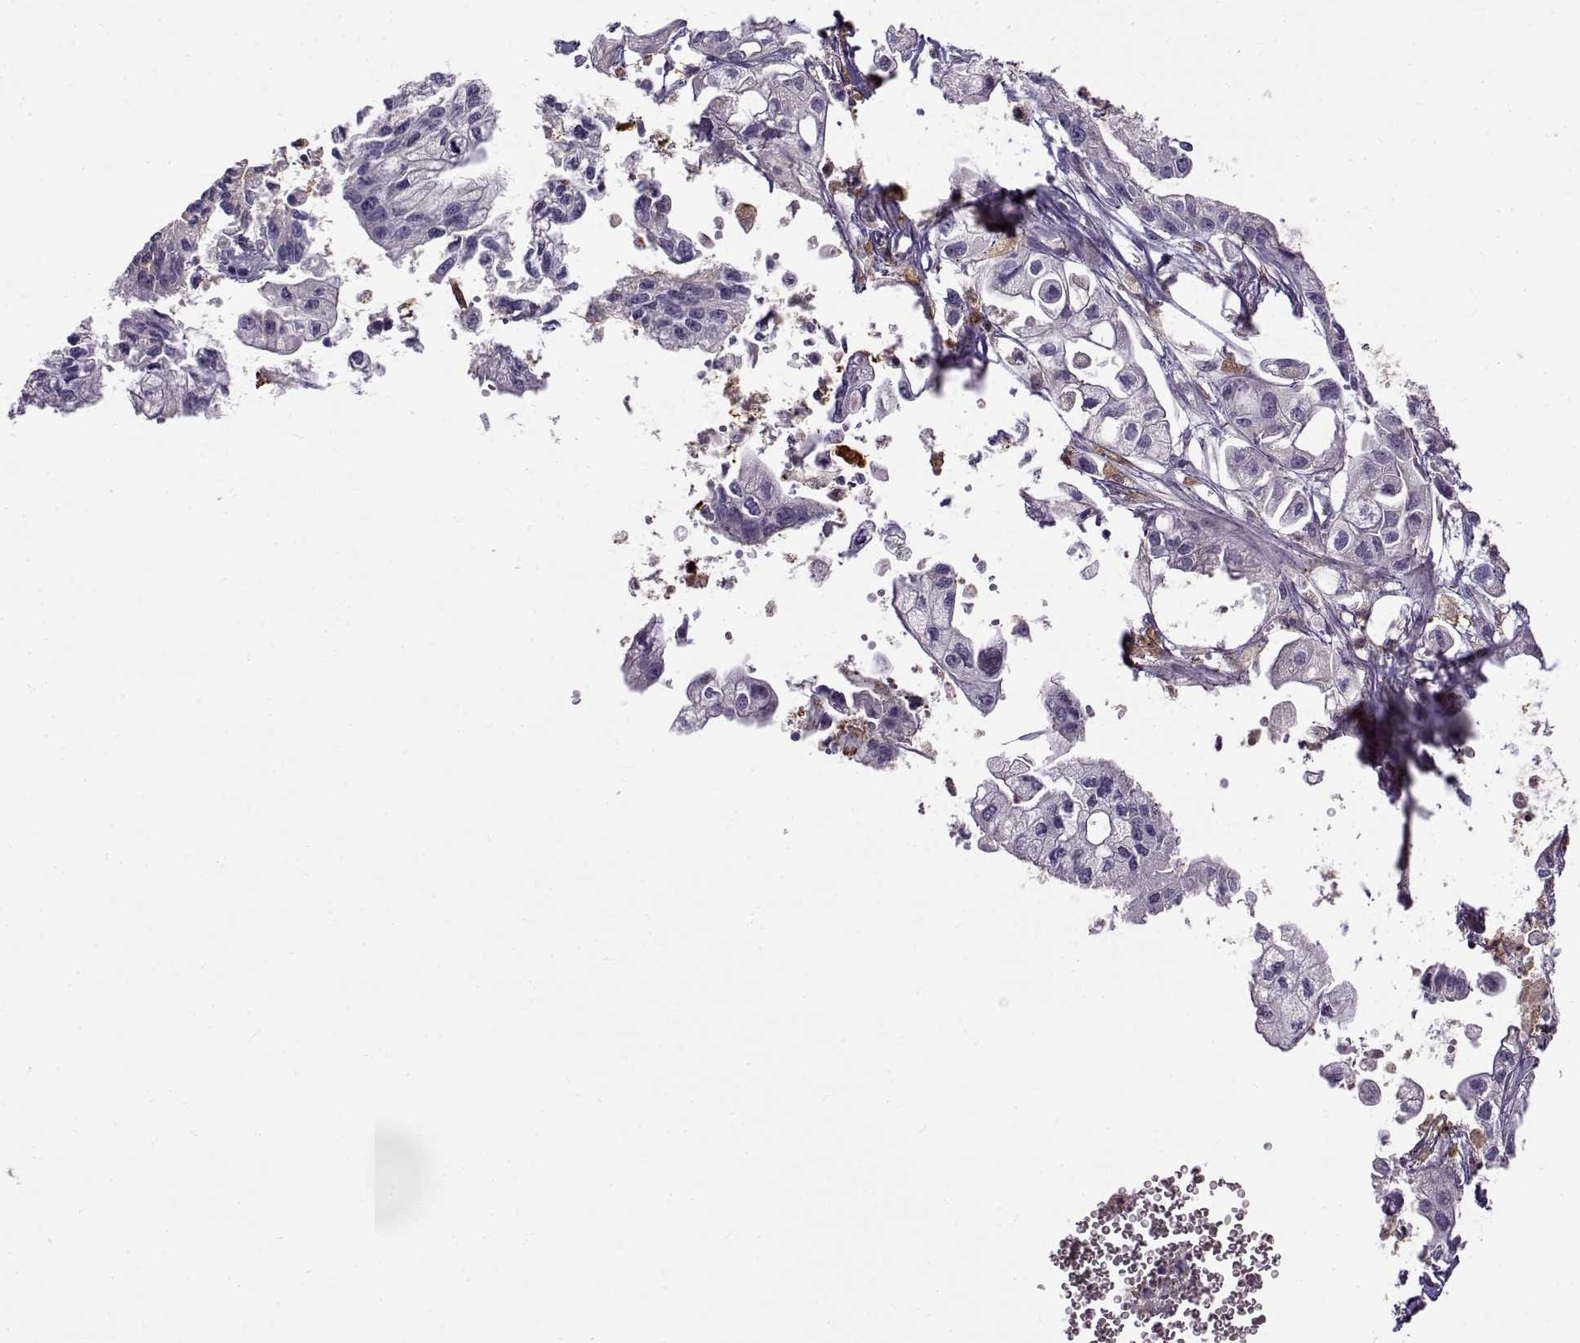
{"staining": {"intensity": "negative", "quantity": "none", "location": "none"}, "tissue": "pancreatic cancer", "cell_type": "Tumor cells", "image_type": "cancer", "snomed": [{"axis": "morphology", "description": "Adenocarcinoma, NOS"}, {"axis": "topography", "description": "Pancreas"}], "caption": "The photomicrograph exhibits no staining of tumor cells in pancreatic adenocarcinoma.", "gene": "UCP3", "patient": {"sex": "male", "age": 70}}